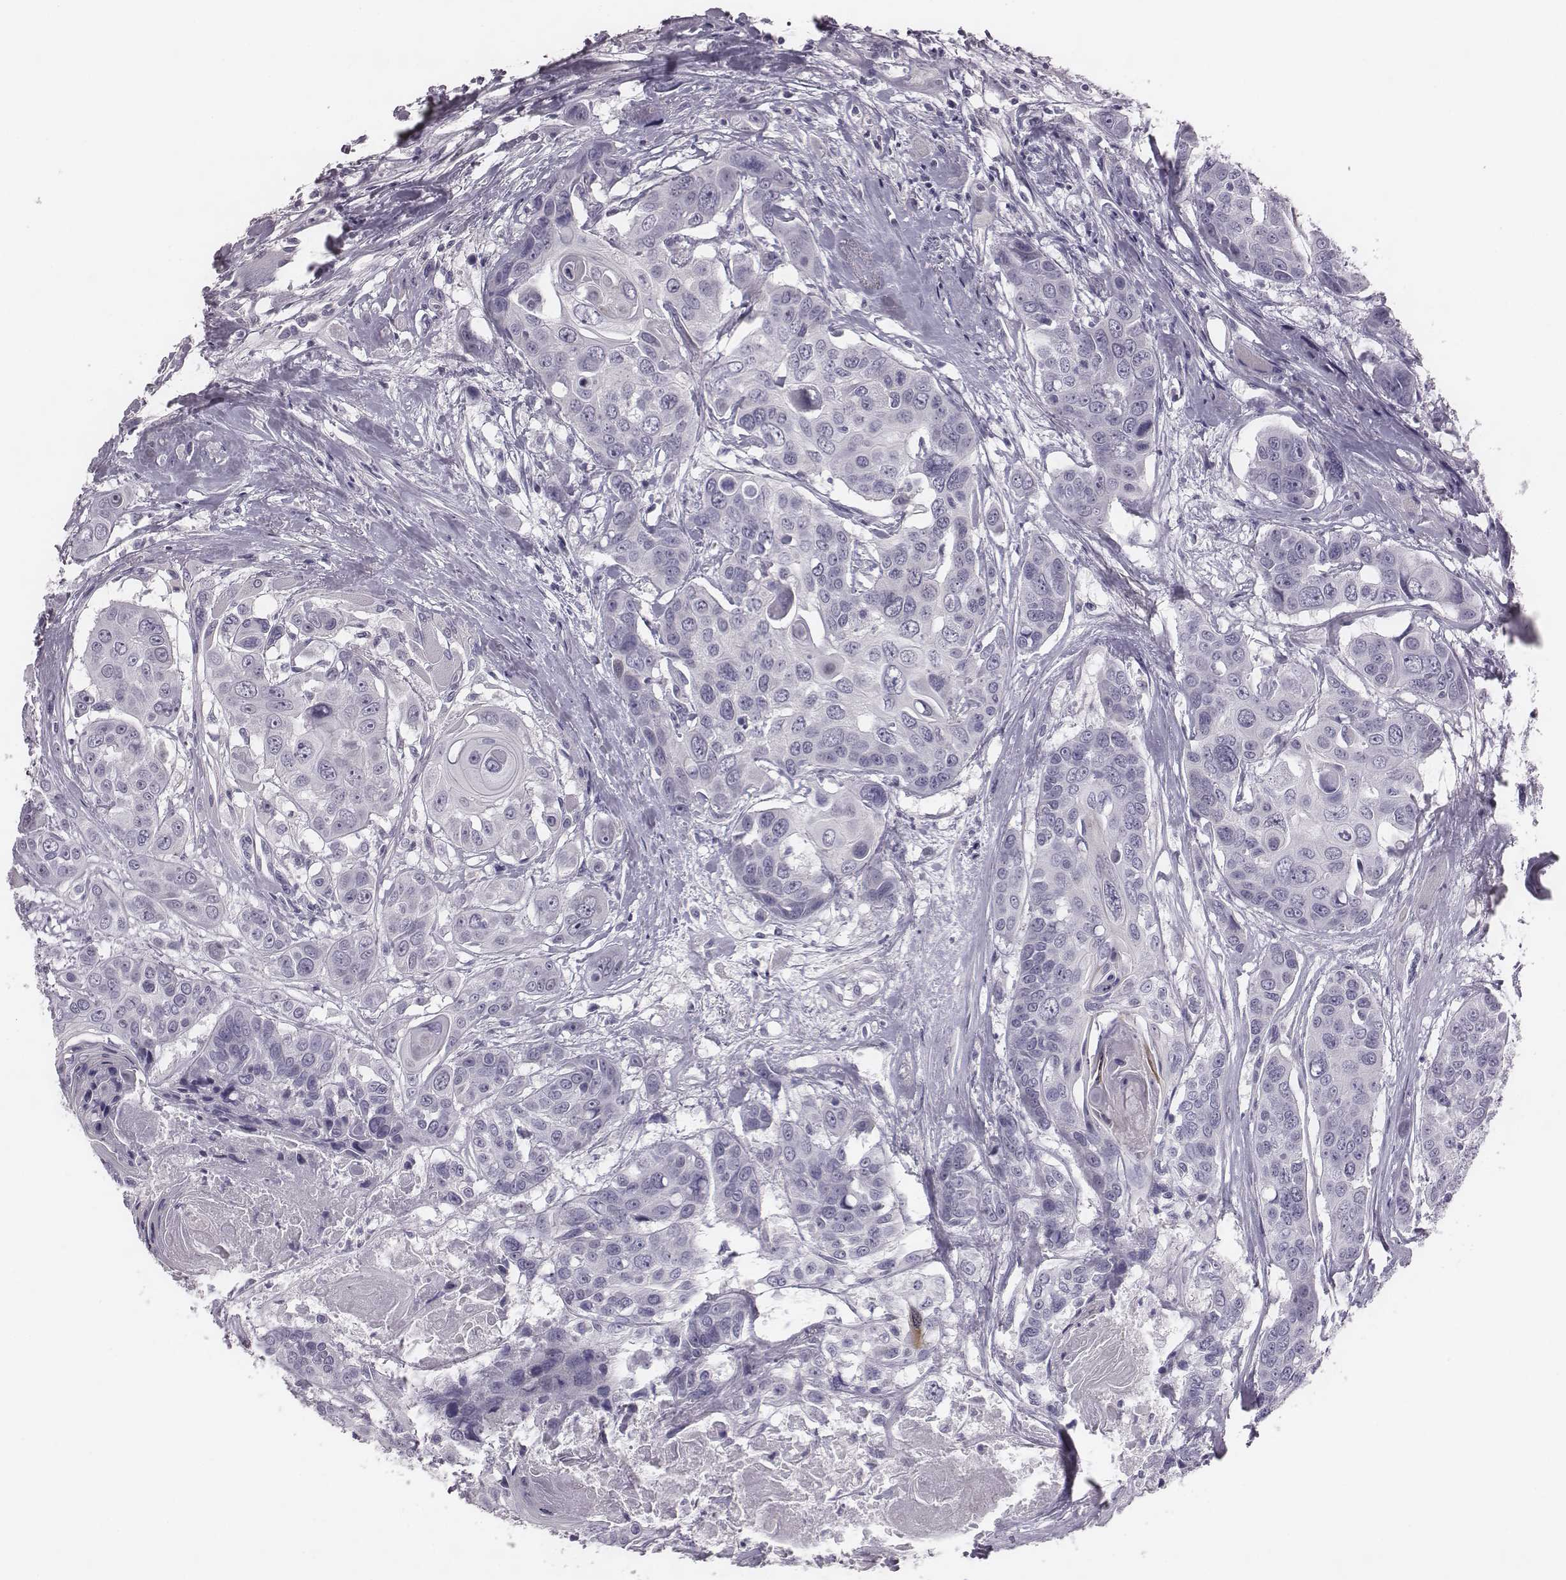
{"staining": {"intensity": "negative", "quantity": "none", "location": "none"}, "tissue": "head and neck cancer", "cell_type": "Tumor cells", "image_type": "cancer", "snomed": [{"axis": "morphology", "description": "Squamous cell carcinoma, NOS"}, {"axis": "topography", "description": "Oral tissue"}, {"axis": "topography", "description": "Head-Neck"}], "caption": "Protein analysis of head and neck cancer (squamous cell carcinoma) displays no significant staining in tumor cells.", "gene": "PDE8B", "patient": {"sex": "male", "age": 56}}